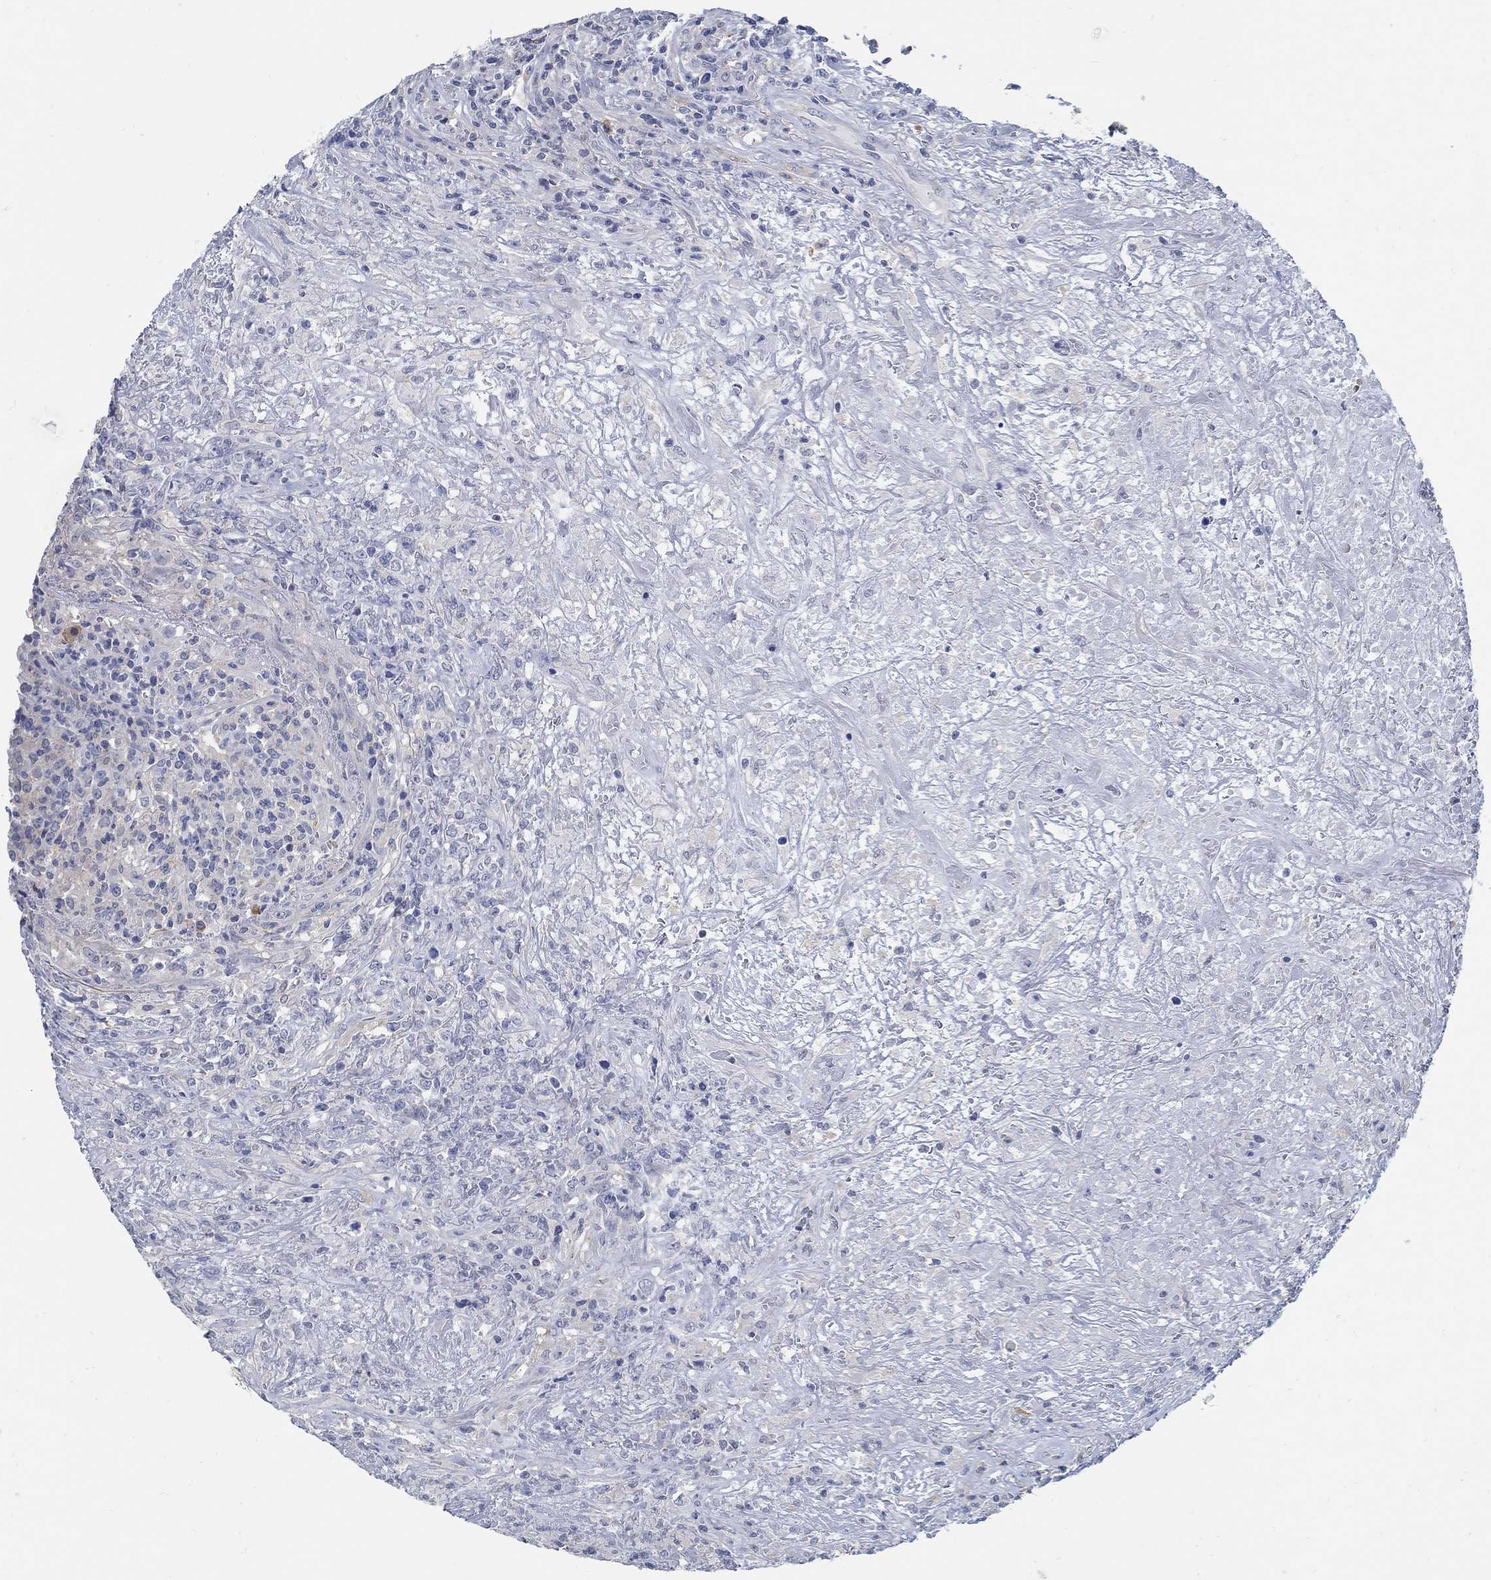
{"staining": {"intensity": "negative", "quantity": "none", "location": "none"}, "tissue": "lymphoma", "cell_type": "Tumor cells", "image_type": "cancer", "snomed": [{"axis": "morphology", "description": "Malignant lymphoma, non-Hodgkin's type, High grade"}, {"axis": "topography", "description": "Lung"}], "caption": "Lymphoma was stained to show a protein in brown. There is no significant positivity in tumor cells.", "gene": "PCDH11X", "patient": {"sex": "male", "age": 79}}